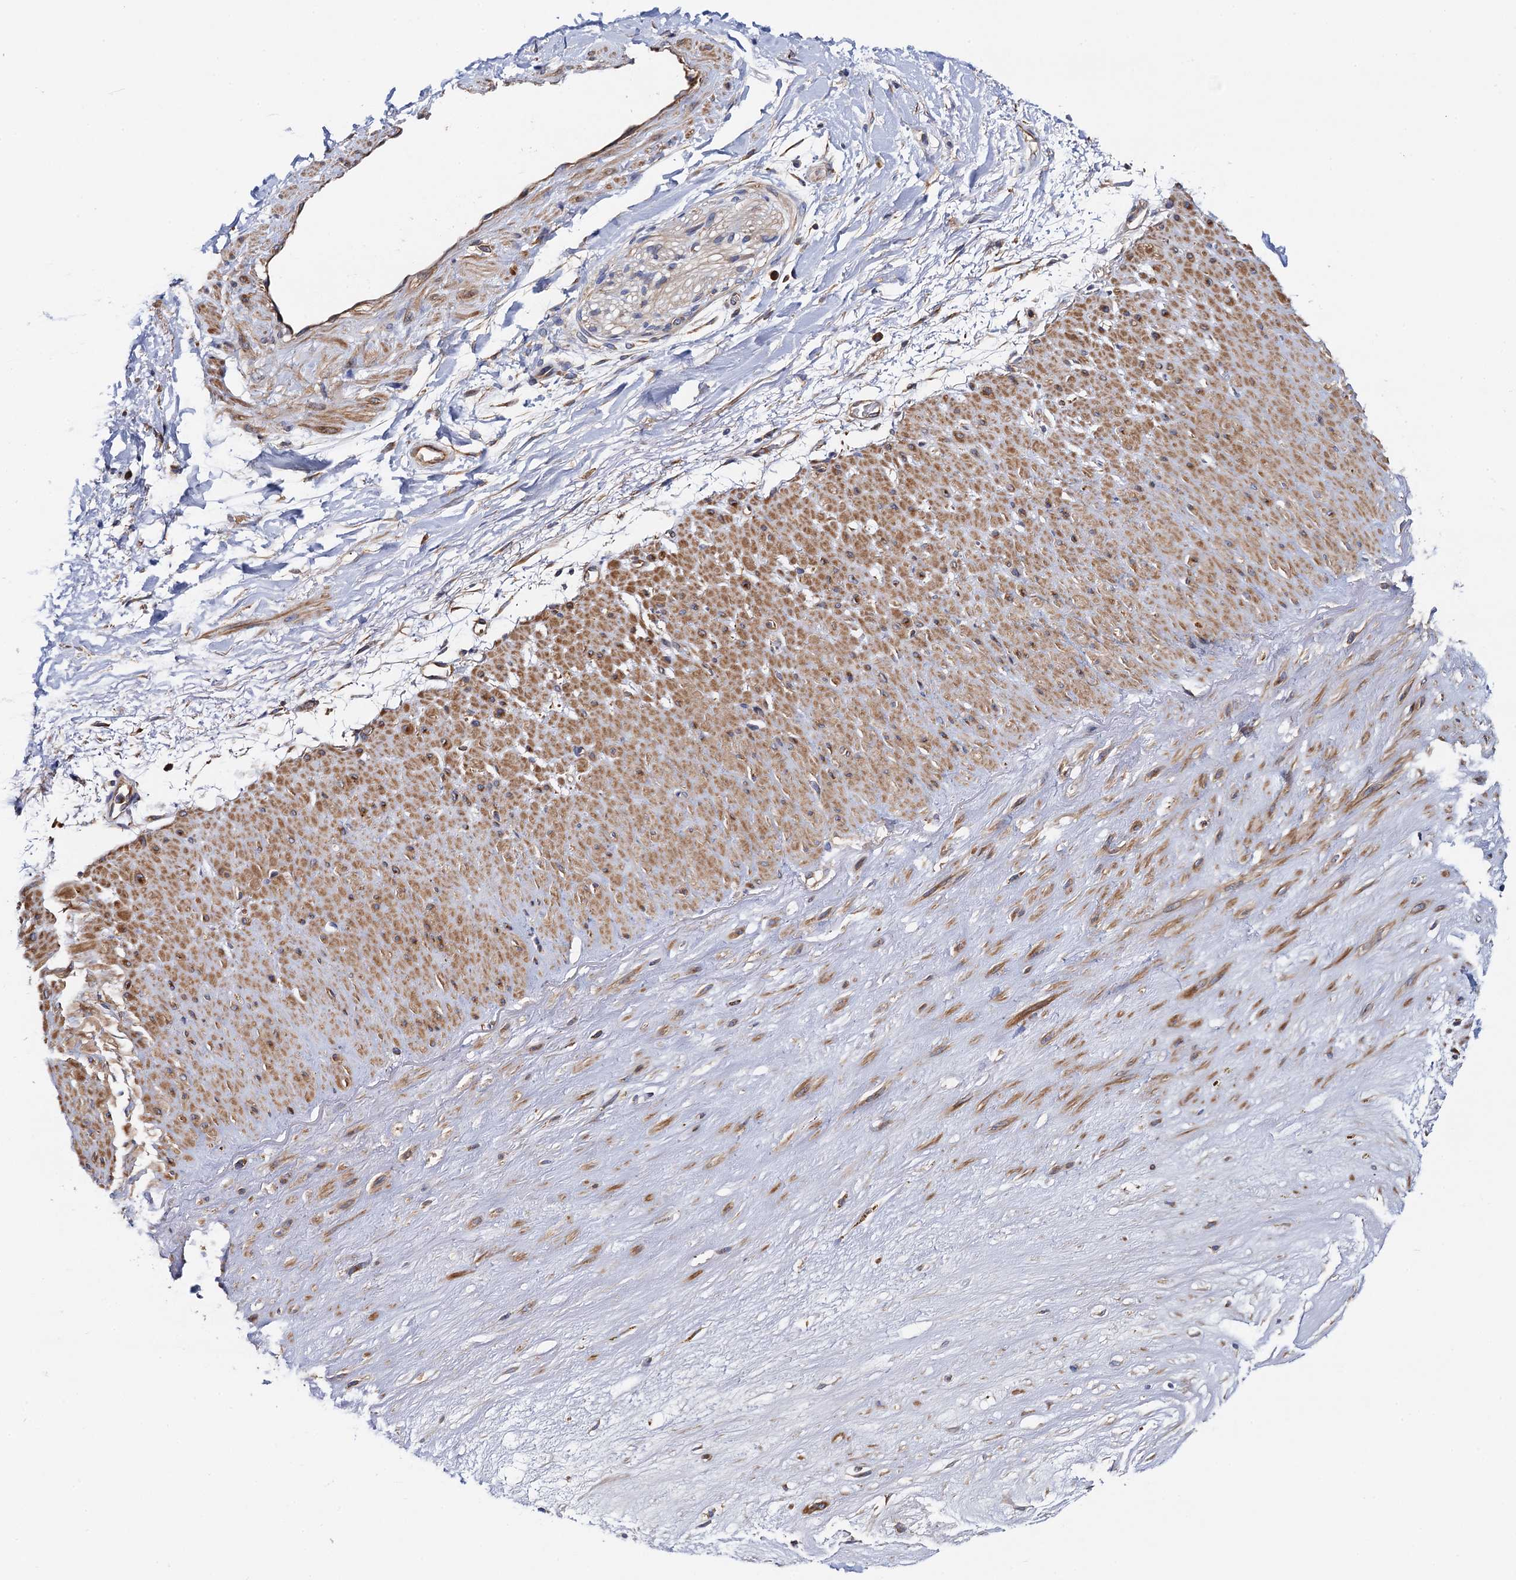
{"staining": {"intensity": "negative", "quantity": "none", "location": "none"}, "tissue": "adipose tissue", "cell_type": "Adipocytes", "image_type": "normal", "snomed": [{"axis": "morphology", "description": "Normal tissue, NOS"}, {"axis": "topography", "description": "Soft tissue"}], "caption": "Adipose tissue stained for a protein using immunohistochemistry demonstrates no expression adipocytes.", "gene": "MRPL48", "patient": {"sex": "male", "age": 72}}